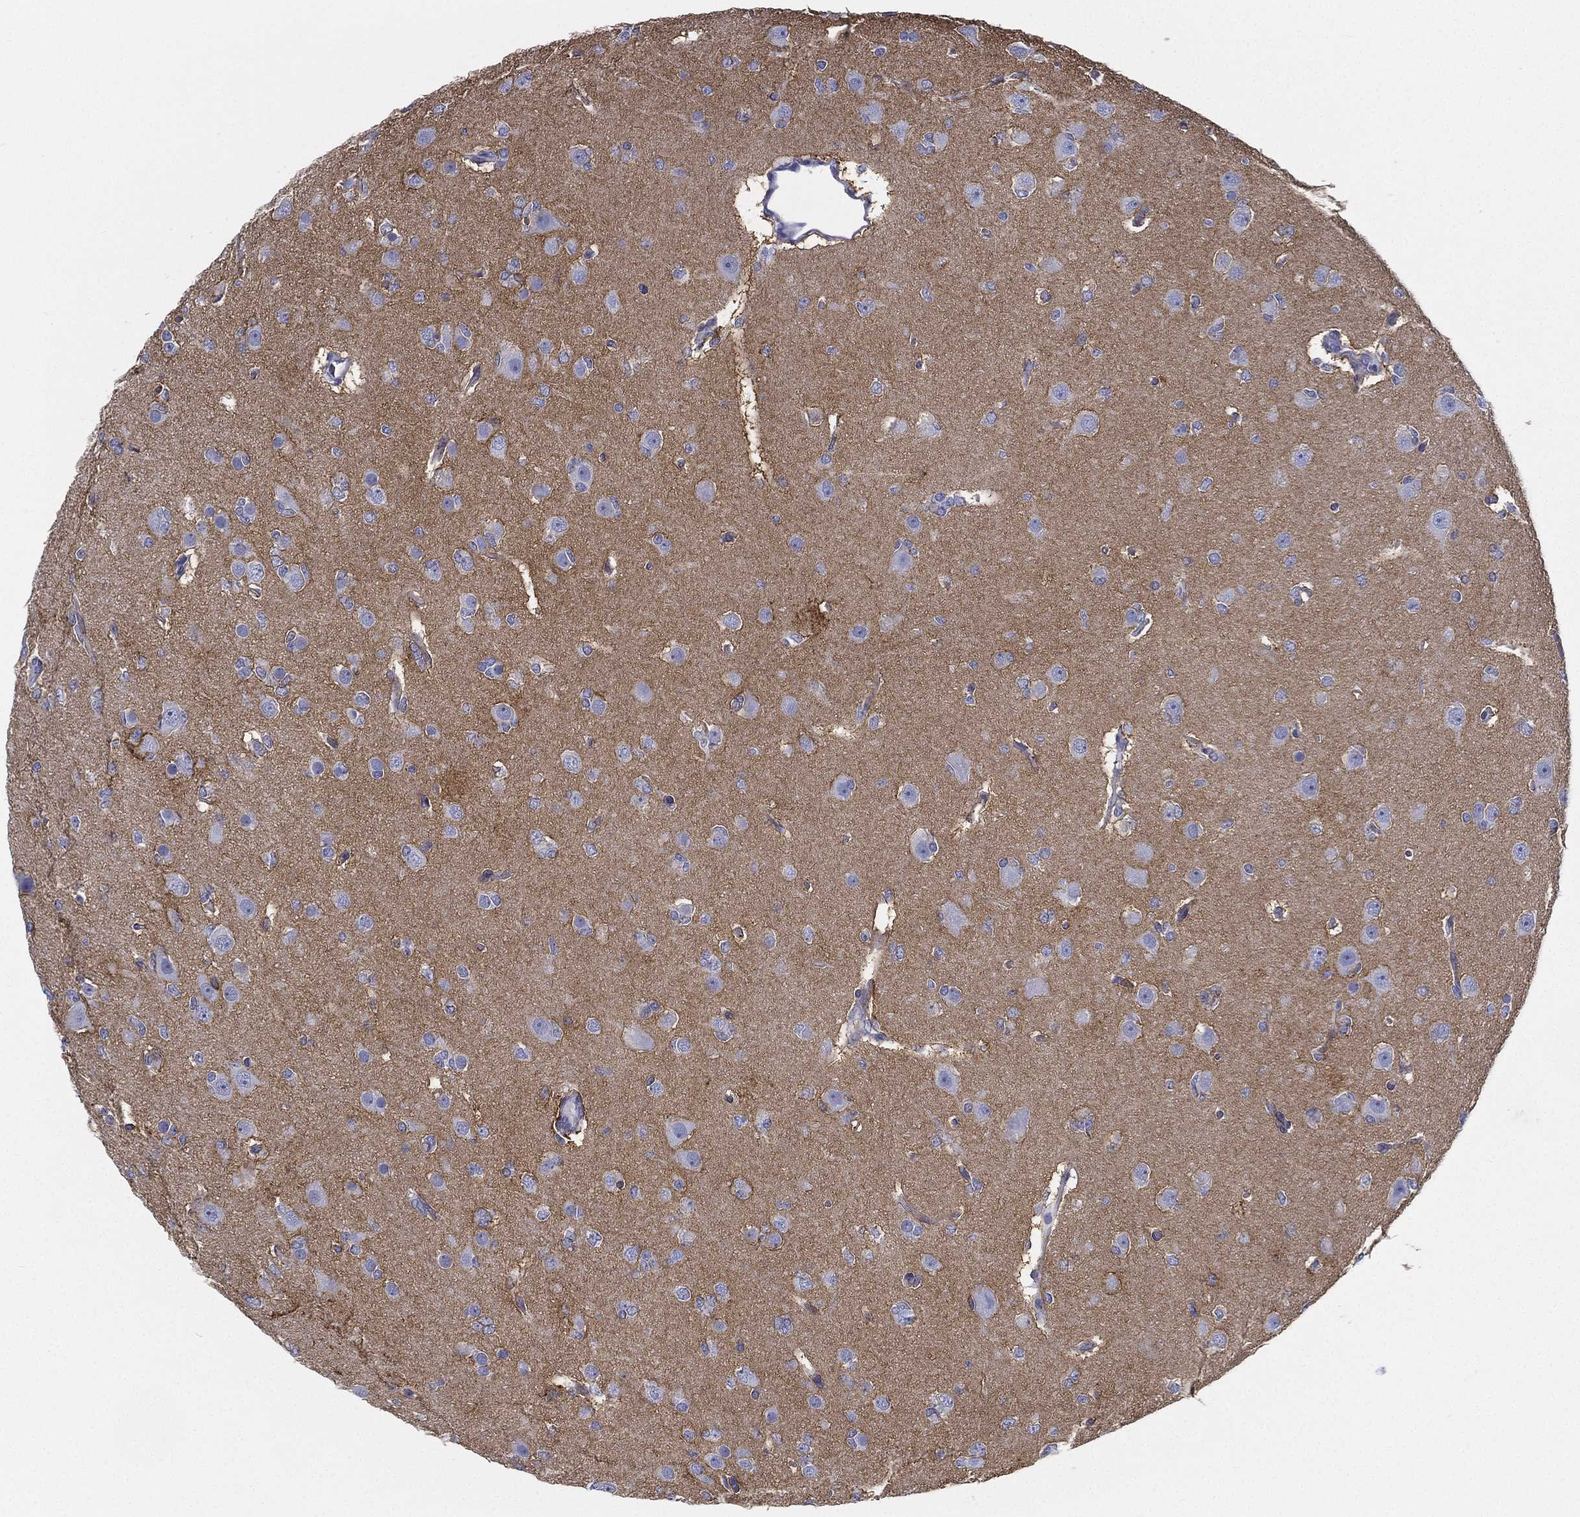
{"staining": {"intensity": "negative", "quantity": "none", "location": "none"}, "tissue": "glioma", "cell_type": "Tumor cells", "image_type": "cancer", "snomed": [{"axis": "morphology", "description": "Glioma, malignant, Low grade"}, {"axis": "topography", "description": "Brain"}], "caption": "The immunohistochemistry (IHC) histopathology image has no significant staining in tumor cells of glioma tissue.", "gene": "ATP1B2", "patient": {"sex": "male", "age": 27}}